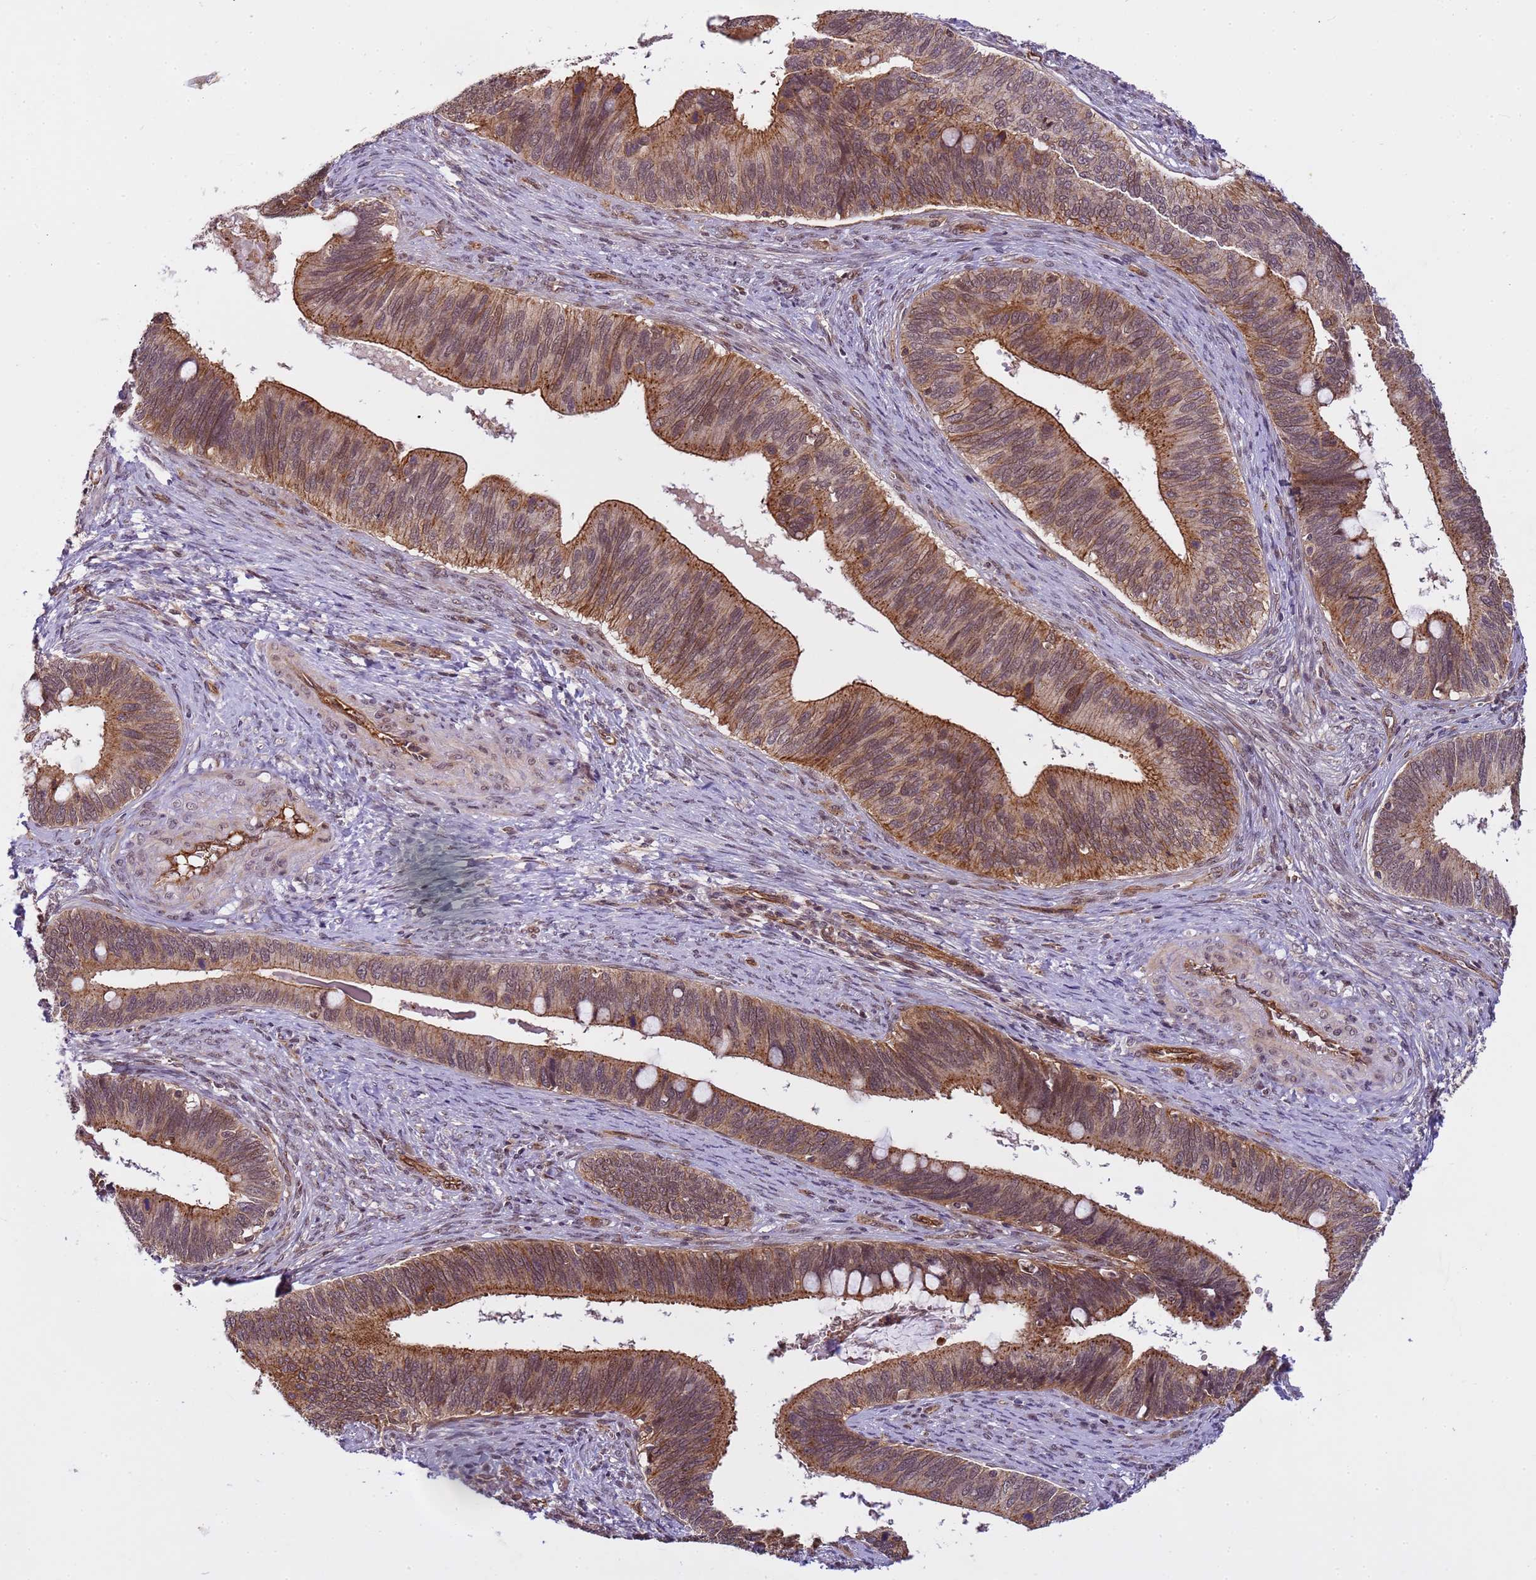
{"staining": {"intensity": "moderate", "quantity": ">75%", "location": "cytoplasmic/membranous,nuclear"}, "tissue": "cervical cancer", "cell_type": "Tumor cells", "image_type": "cancer", "snomed": [{"axis": "morphology", "description": "Adenocarcinoma, NOS"}, {"axis": "topography", "description": "Cervix"}], "caption": "Human adenocarcinoma (cervical) stained with a brown dye shows moderate cytoplasmic/membranous and nuclear positive positivity in approximately >75% of tumor cells.", "gene": "EMC2", "patient": {"sex": "female", "age": 42}}